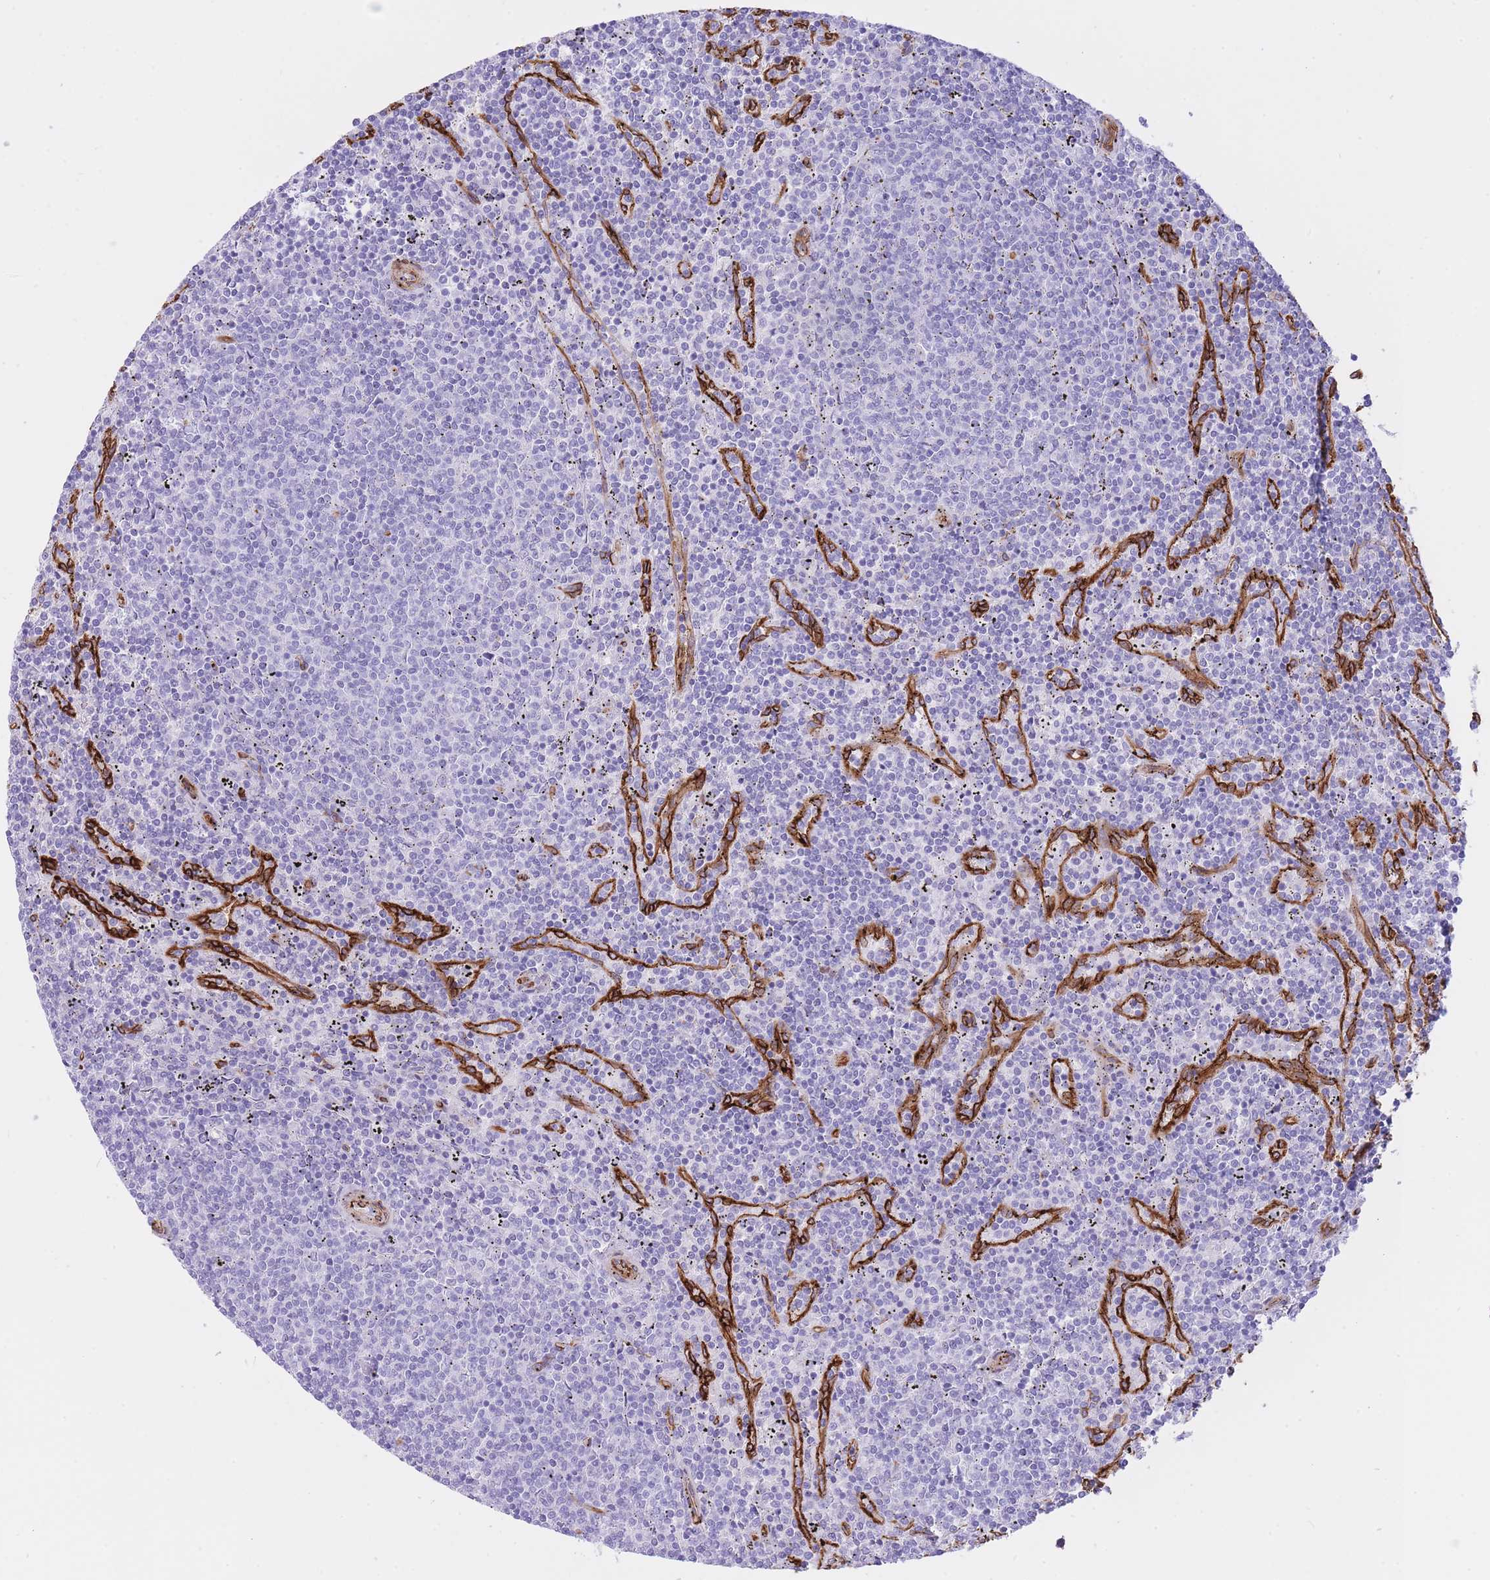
{"staining": {"intensity": "negative", "quantity": "none", "location": "none"}, "tissue": "lymphoma", "cell_type": "Tumor cells", "image_type": "cancer", "snomed": [{"axis": "morphology", "description": "Malignant lymphoma, non-Hodgkin's type, Low grade"}, {"axis": "topography", "description": "Spleen"}], "caption": "Immunohistochemistry (IHC) image of human malignant lymphoma, non-Hodgkin's type (low-grade) stained for a protein (brown), which exhibits no positivity in tumor cells.", "gene": "CAVIN1", "patient": {"sex": "female", "age": 50}}